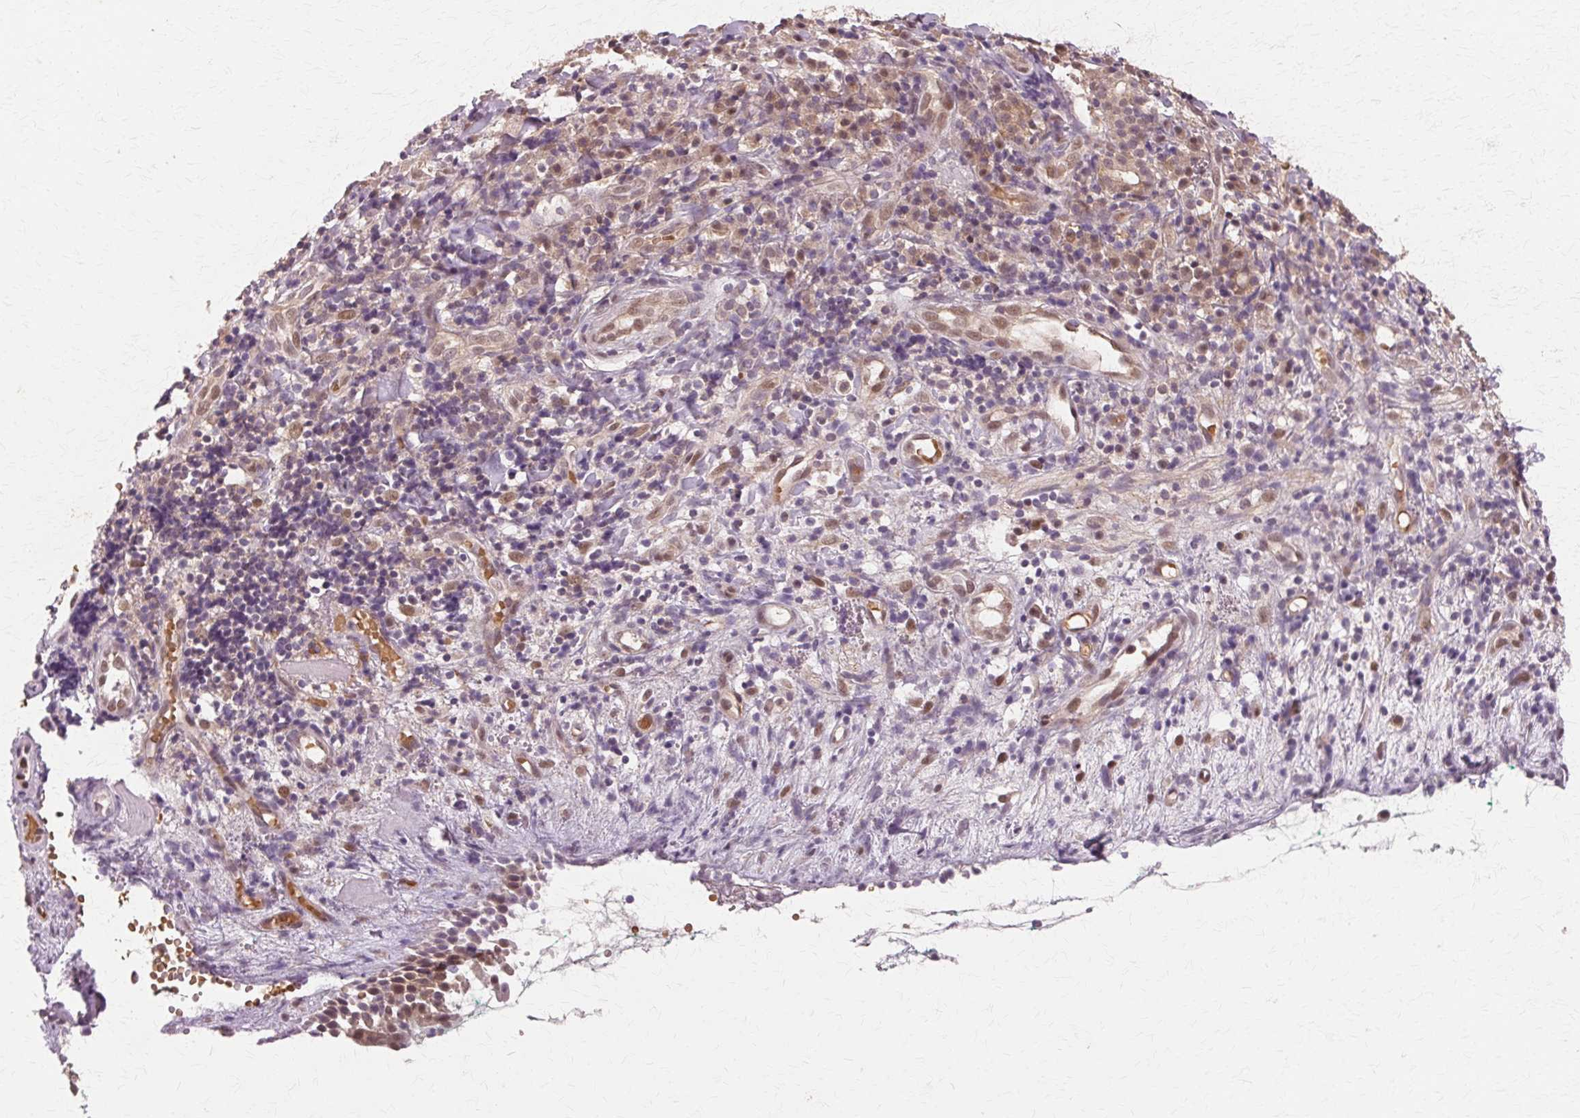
{"staining": {"intensity": "moderate", "quantity": ">75%", "location": "nuclear"}, "tissue": "nasopharynx", "cell_type": "Respiratory epithelial cells", "image_type": "normal", "snomed": [{"axis": "morphology", "description": "Normal tissue, NOS"}, {"axis": "morphology", "description": "Basal cell carcinoma"}, {"axis": "topography", "description": "Cartilage tissue"}, {"axis": "topography", "description": "Nasopharynx"}, {"axis": "topography", "description": "Oral tissue"}], "caption": "An IHC image of benign tissue is shown. Protein staining in brown highlights moderate nuclear positivity in nasopharynx within respiratory epithelial cells. The staining is performed using DAB (3,3'-diaminobenzidine) brown chromogen to label protein expression. The nuclei are counter-stained blue using hematoxylin.", "gene": "PRMT5", "patient": {"sex": "female", "age": 77}}